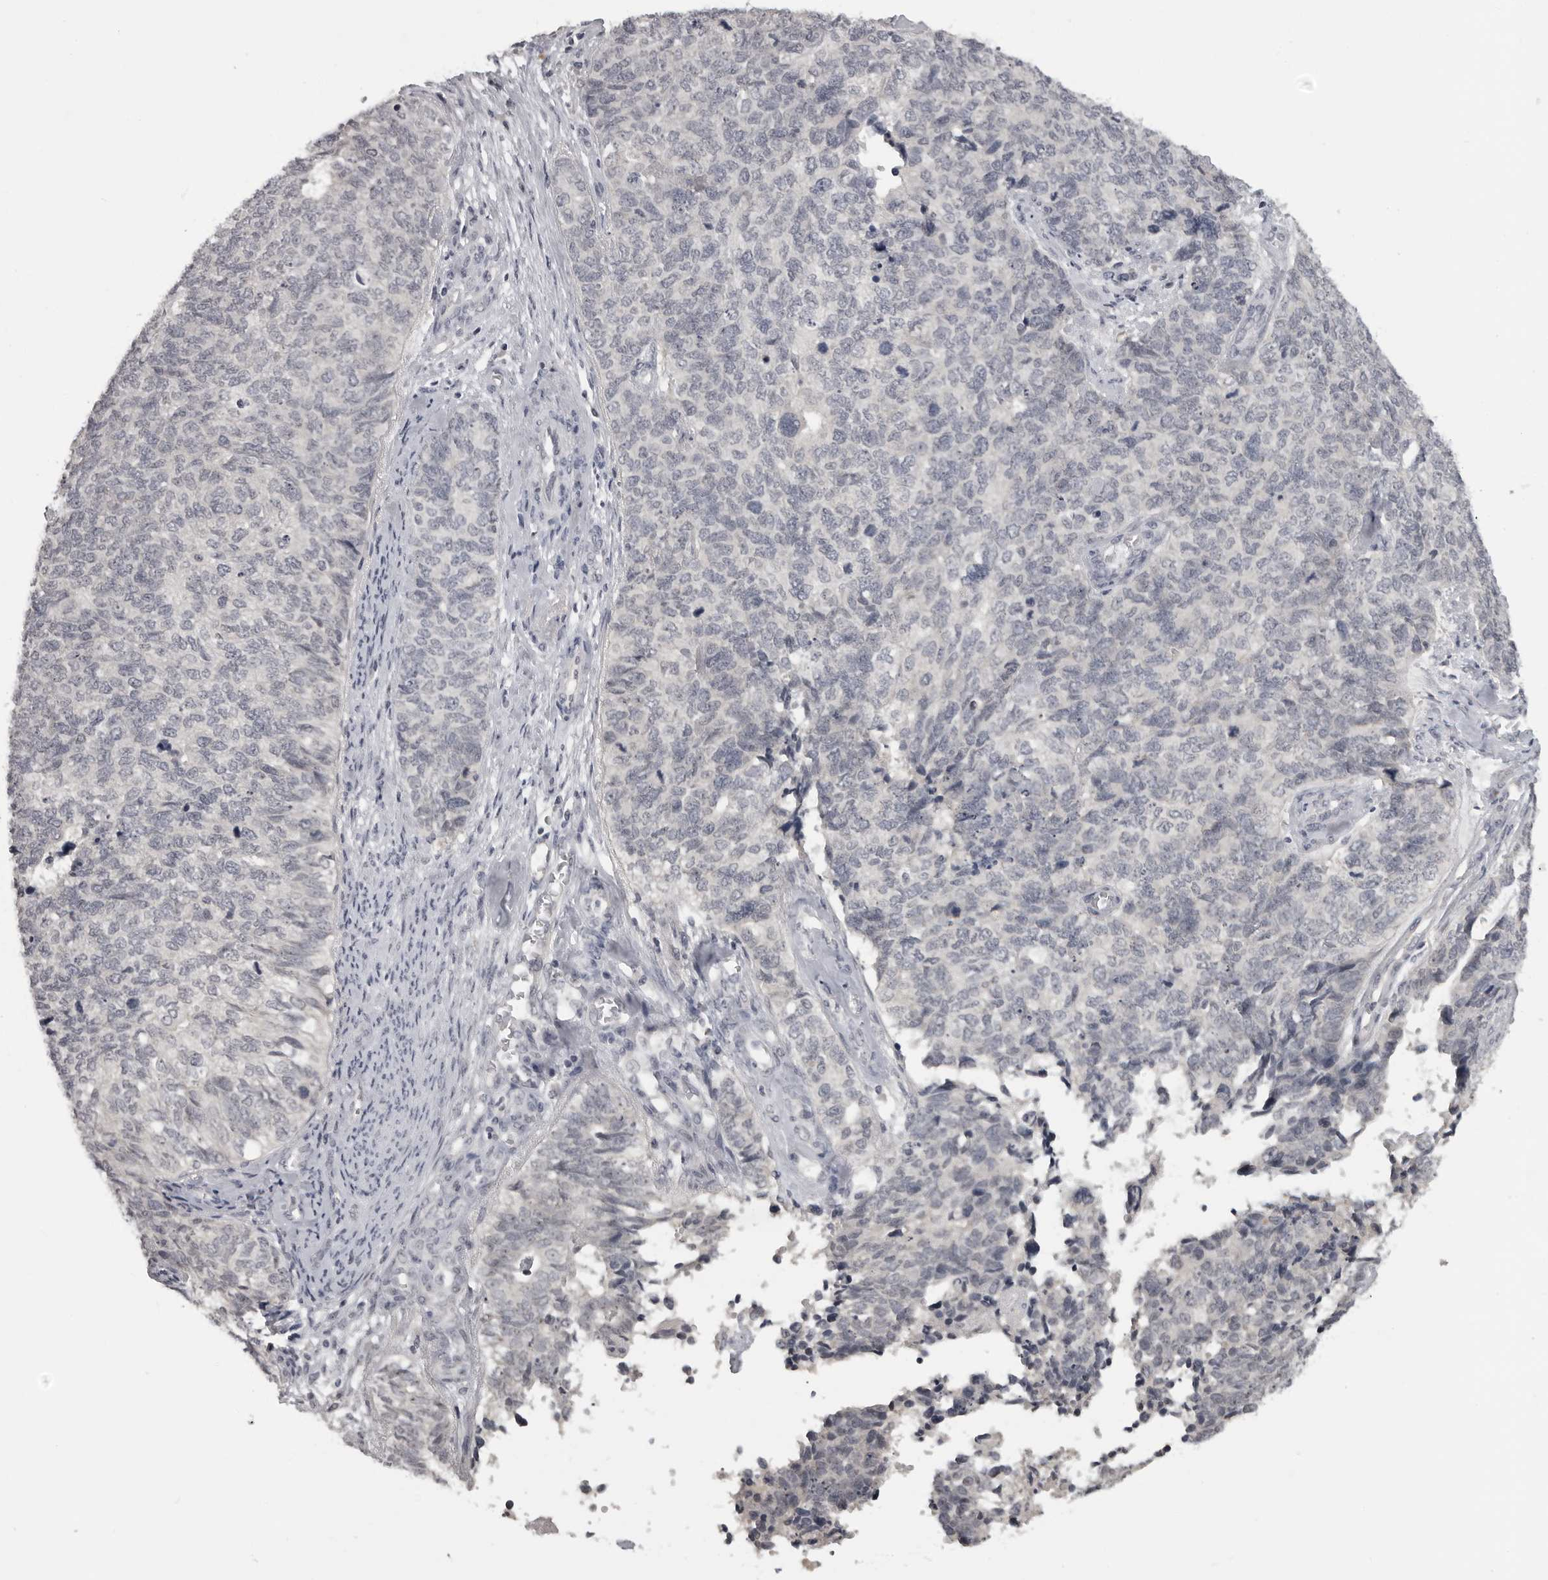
{"staining": {"intensity": "negative", "quantity": "none", "location": "none"}, "tissue": "cervical cancer", "cell_type": "Tumor cells", "image_type": "cancer", "snomed": [{"axis": "morphology", "description": "Squamous cell carcinoma, NOS"}, {"axis": "topography", "description": "Cervix"}], "caption": "This is a image of immunohistochemistry (IHC) staining of cervical cancer (squamous cell carcinoma), which shows no staining in tumor cells.", "gene": "MRTO4", "patient": {"sex": "female", "age": 63}}